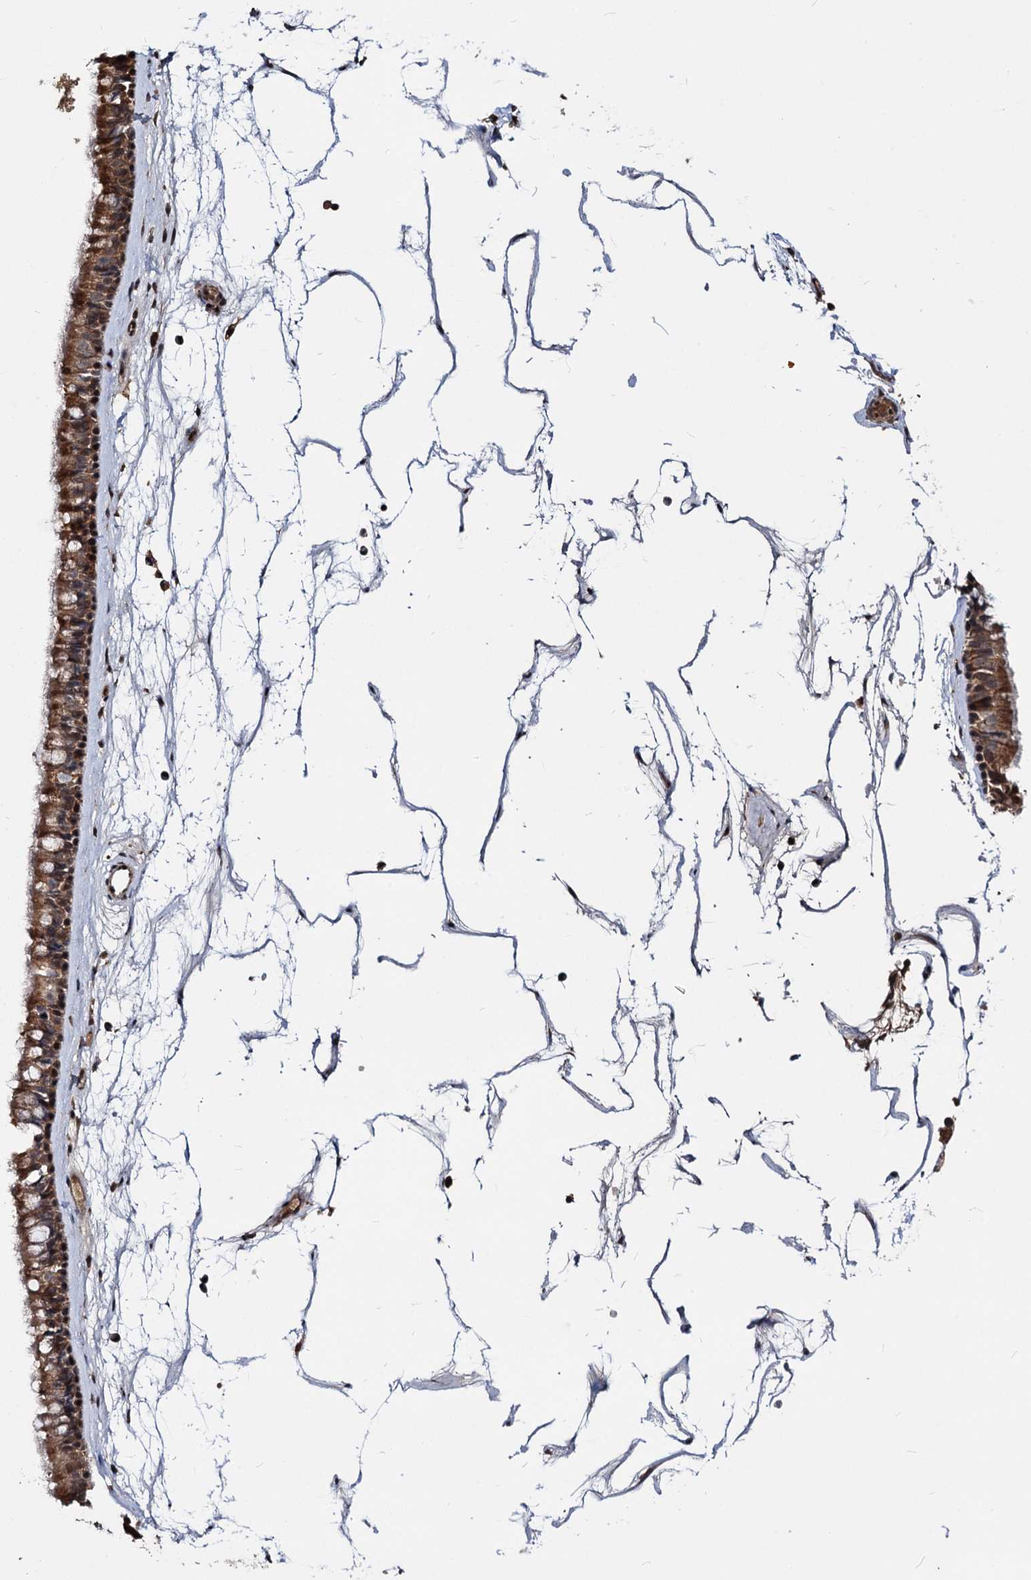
{"staining": {"intensity": "moderate", "quantity": ">75%", "location": "cytoplasmic/membranous,nuclear"}, "tissue": "nasopharynx", "cell_type": "Respiratory epithelial cells", "image_type": "normal", "snomed": [{"axis": "morphology", "description": "Normal tissue, NOS"}, {"axis": "topography", "description": "Nasopharynx"}], "caption": "Protein expression analysis of benign nasopharynx demonstrates moderate cytoplasmic/membranous,nuclear staining in approximately >75% of respiratory epithelial cells. (DAB (3,3'-diaminobenzidine) IHC, brown staining for protein, blue staining for nuclei).", "gene": "CEP76", "patient": {"sex": "male", "age": 64}}